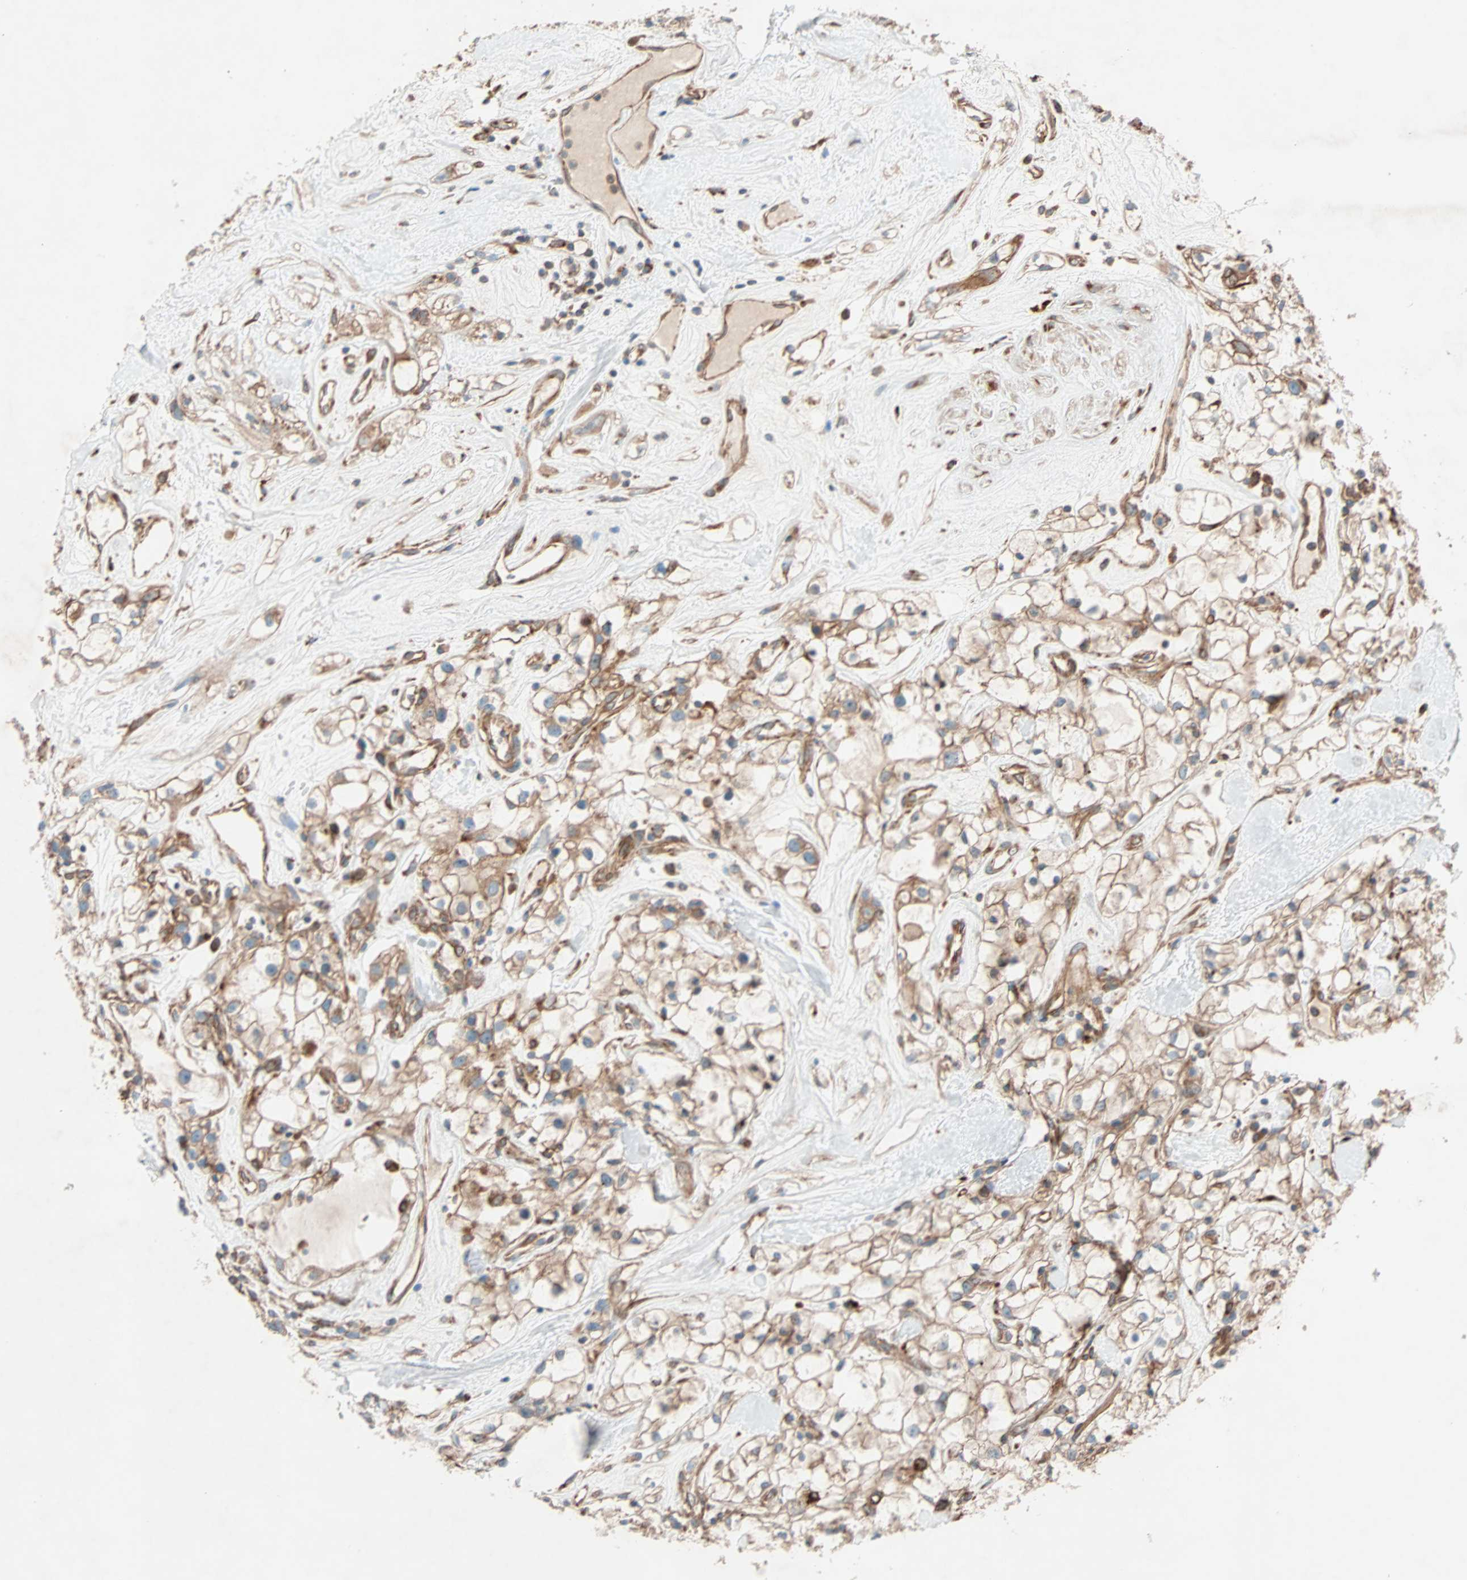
{"staining": {"intensity": "moderate", "quantity": ">75%", "location": "cytoplasmic/membranous"}, "tissue": "renal cancer", "cell_type": "Tumor cells", "image_type": "cancer", "snomed": [{"axis": "morphology", "description": "Adenocarcinoma, NOS"}, {"axis": "topography", "description": "Kidney"}], "caption": "The micrograph reveals staining of renal adenocarcinoma, revealing moderate cytoplasmic/membranous protein positivity (brown color) within tumor cells. (DAB IHC with brightfield microscopy, high magnification).", "gene": "PHYH", "patient": {"sex": "female", "age": 60}}